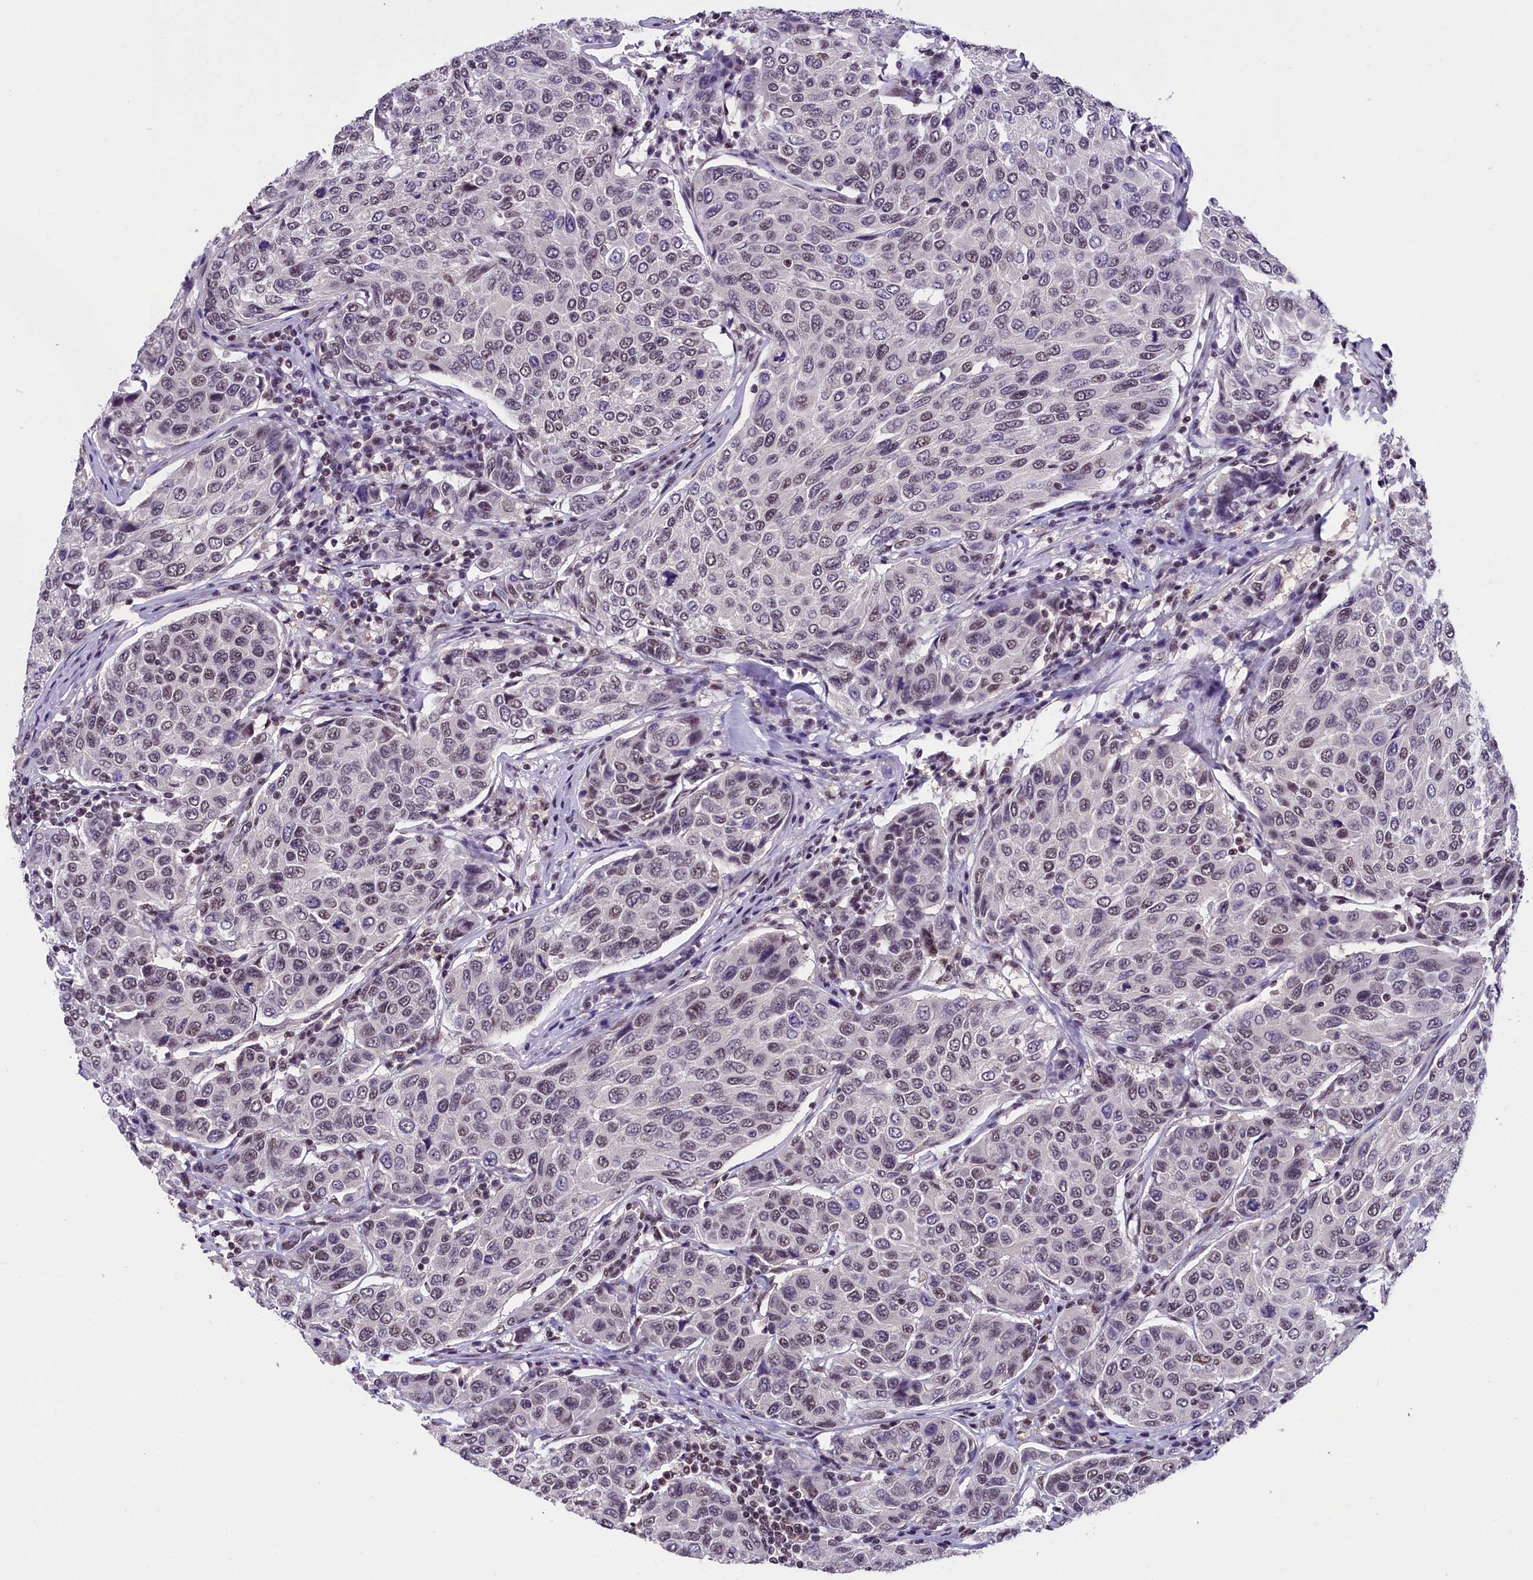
{"staining": {"intensity": "weak", "quantity": "<25%", "location": "nuclear"}, "tissue": "breast cancer", "cell_type": "Tumor cells", "image_type": "cancer", "snomed": [{"axis": "morphology", "description": "Duct carcinoma"}, {"axis": "topography", "description": "Breast"}], "caption": "IHC of breast cancer displays no staining in tumor cells.", "gene": "ZC3H4", "patient": {"sex": "female", "age": 55}}